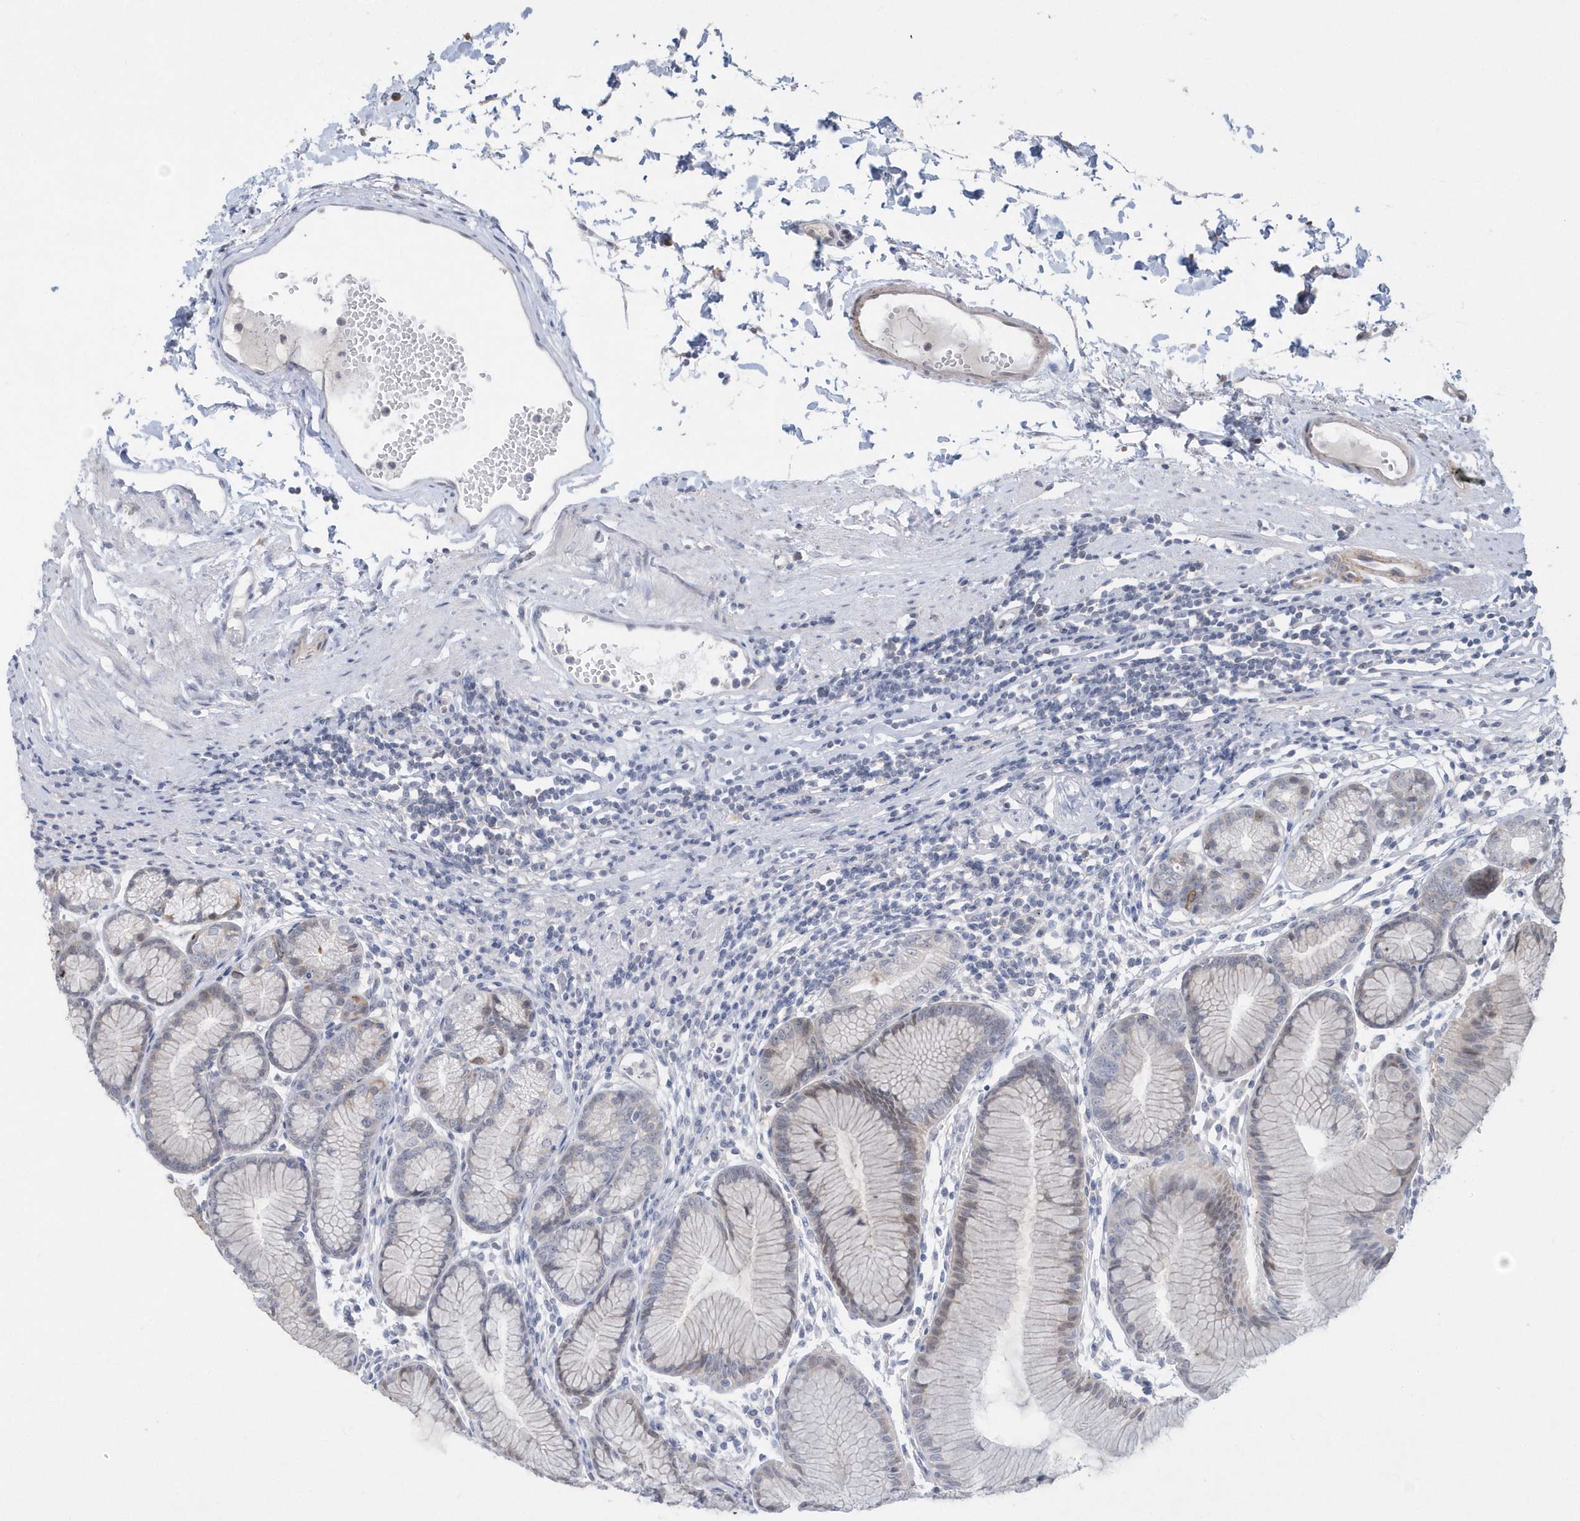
{"staining": {"intensity": "negative", "quantity": "none", "location": "none"}, "tissue": "stomach", "cell_type": "Glandular cells", "image_type": "normal", "snomed": [{"axis": "morphology", "description": "Normal tissue, NOS"}, {"axis": "topography", "description": "Stomach"}], "caption": "This is a histopathology image of IHC staining of normal stomach, which shows no positivity in glandular cells.", "gene": "CRIP3", "patient": {"sex": "female", "age": 57}}